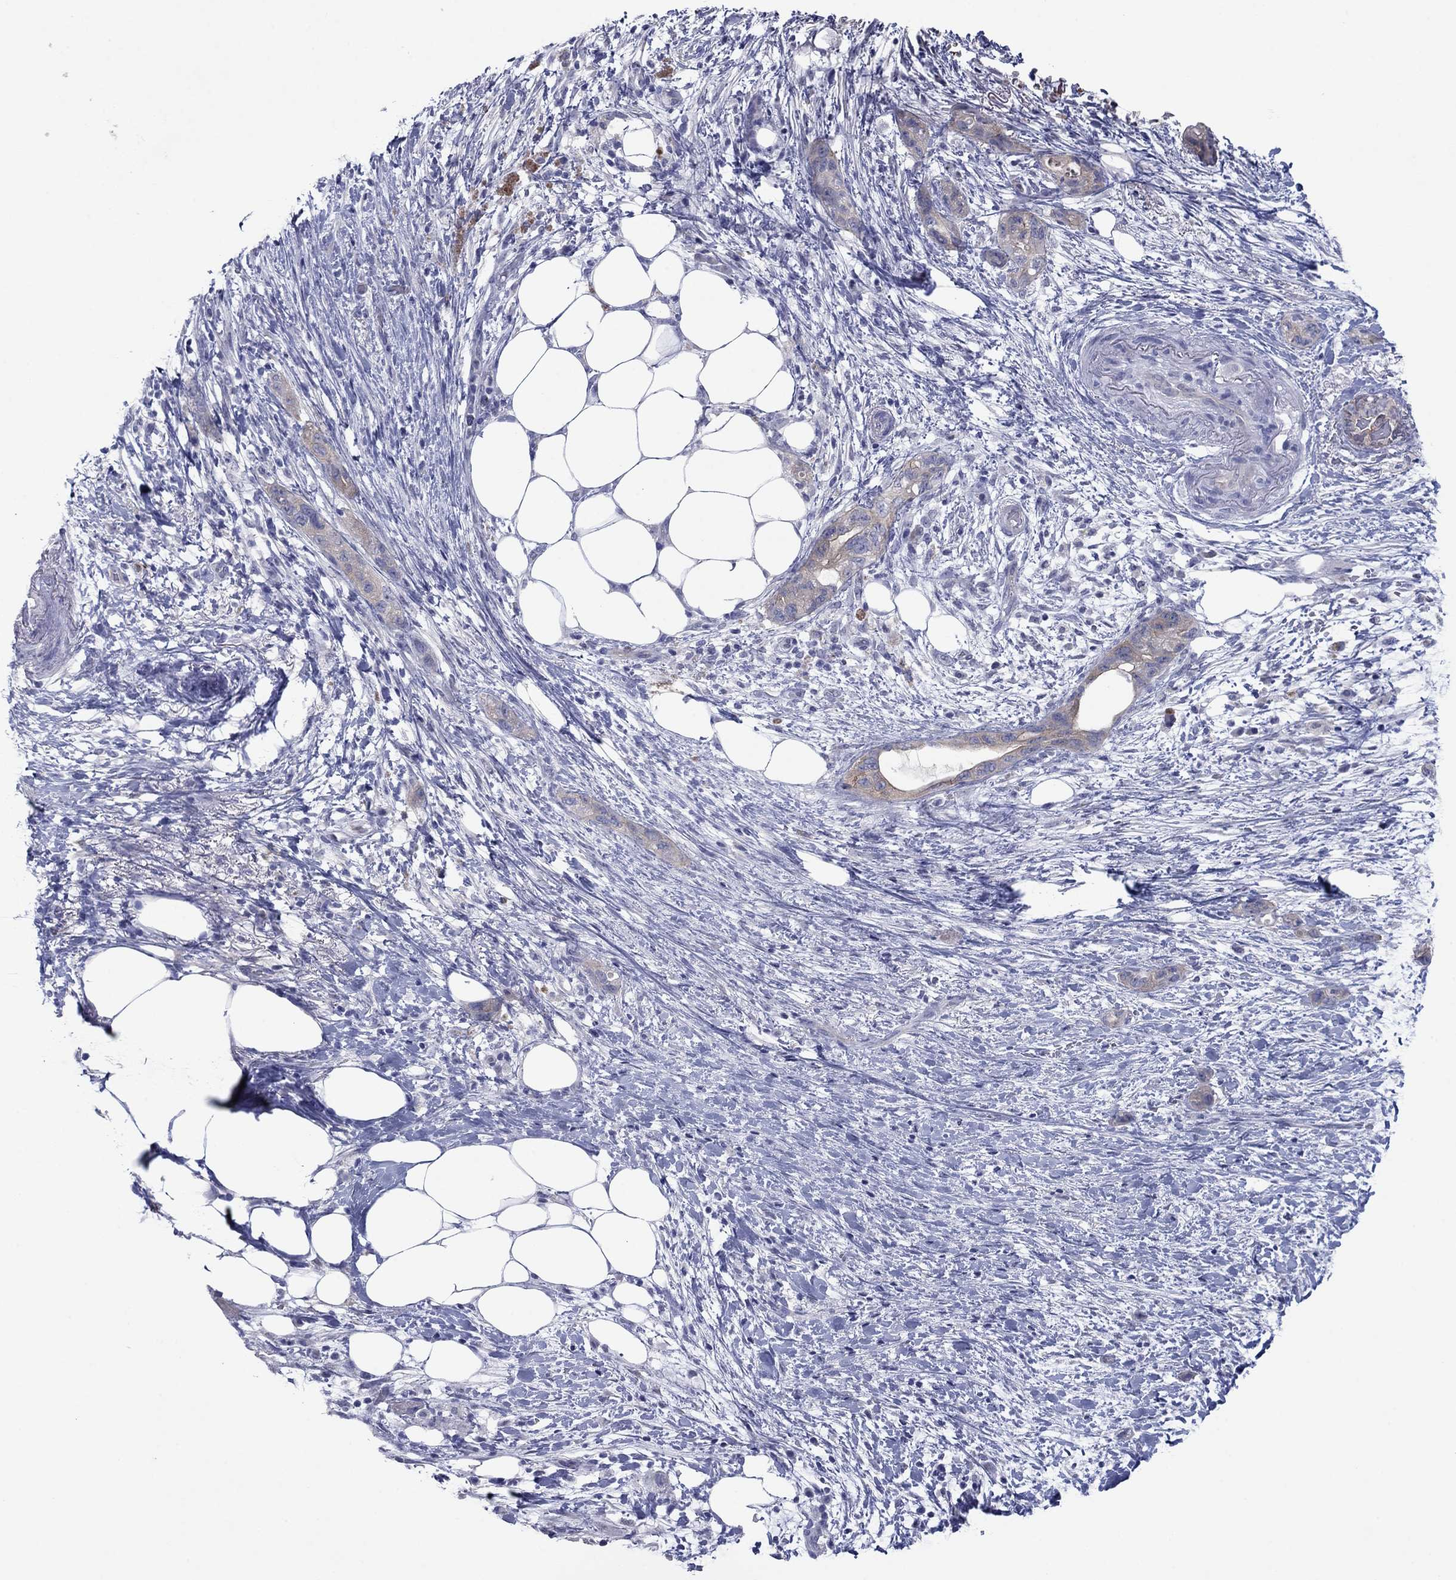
{"staining": {"intensity": "strong", "quantity": "<25%", "location": "cytoplasmic/membranous"}, "tissue": "pancreatic cancer", "cell_type": "Tumor cells", "image_type": "cancer", "snomed": [{"axis": "morphology", "description": "Adenocarcinoma, NOS"}, {"axis": "topography", "description": "Pancreas"}], "caption": "High-power microscopy captured an immunohistochemistry photomicrograph of pancreatic adenocarcinoma, revealing strong cytoplasmic/membranous expression in approximately <25% of tumor cells.", "gene": "PLS1", "patient": {"sex": "female", "age": 72}}